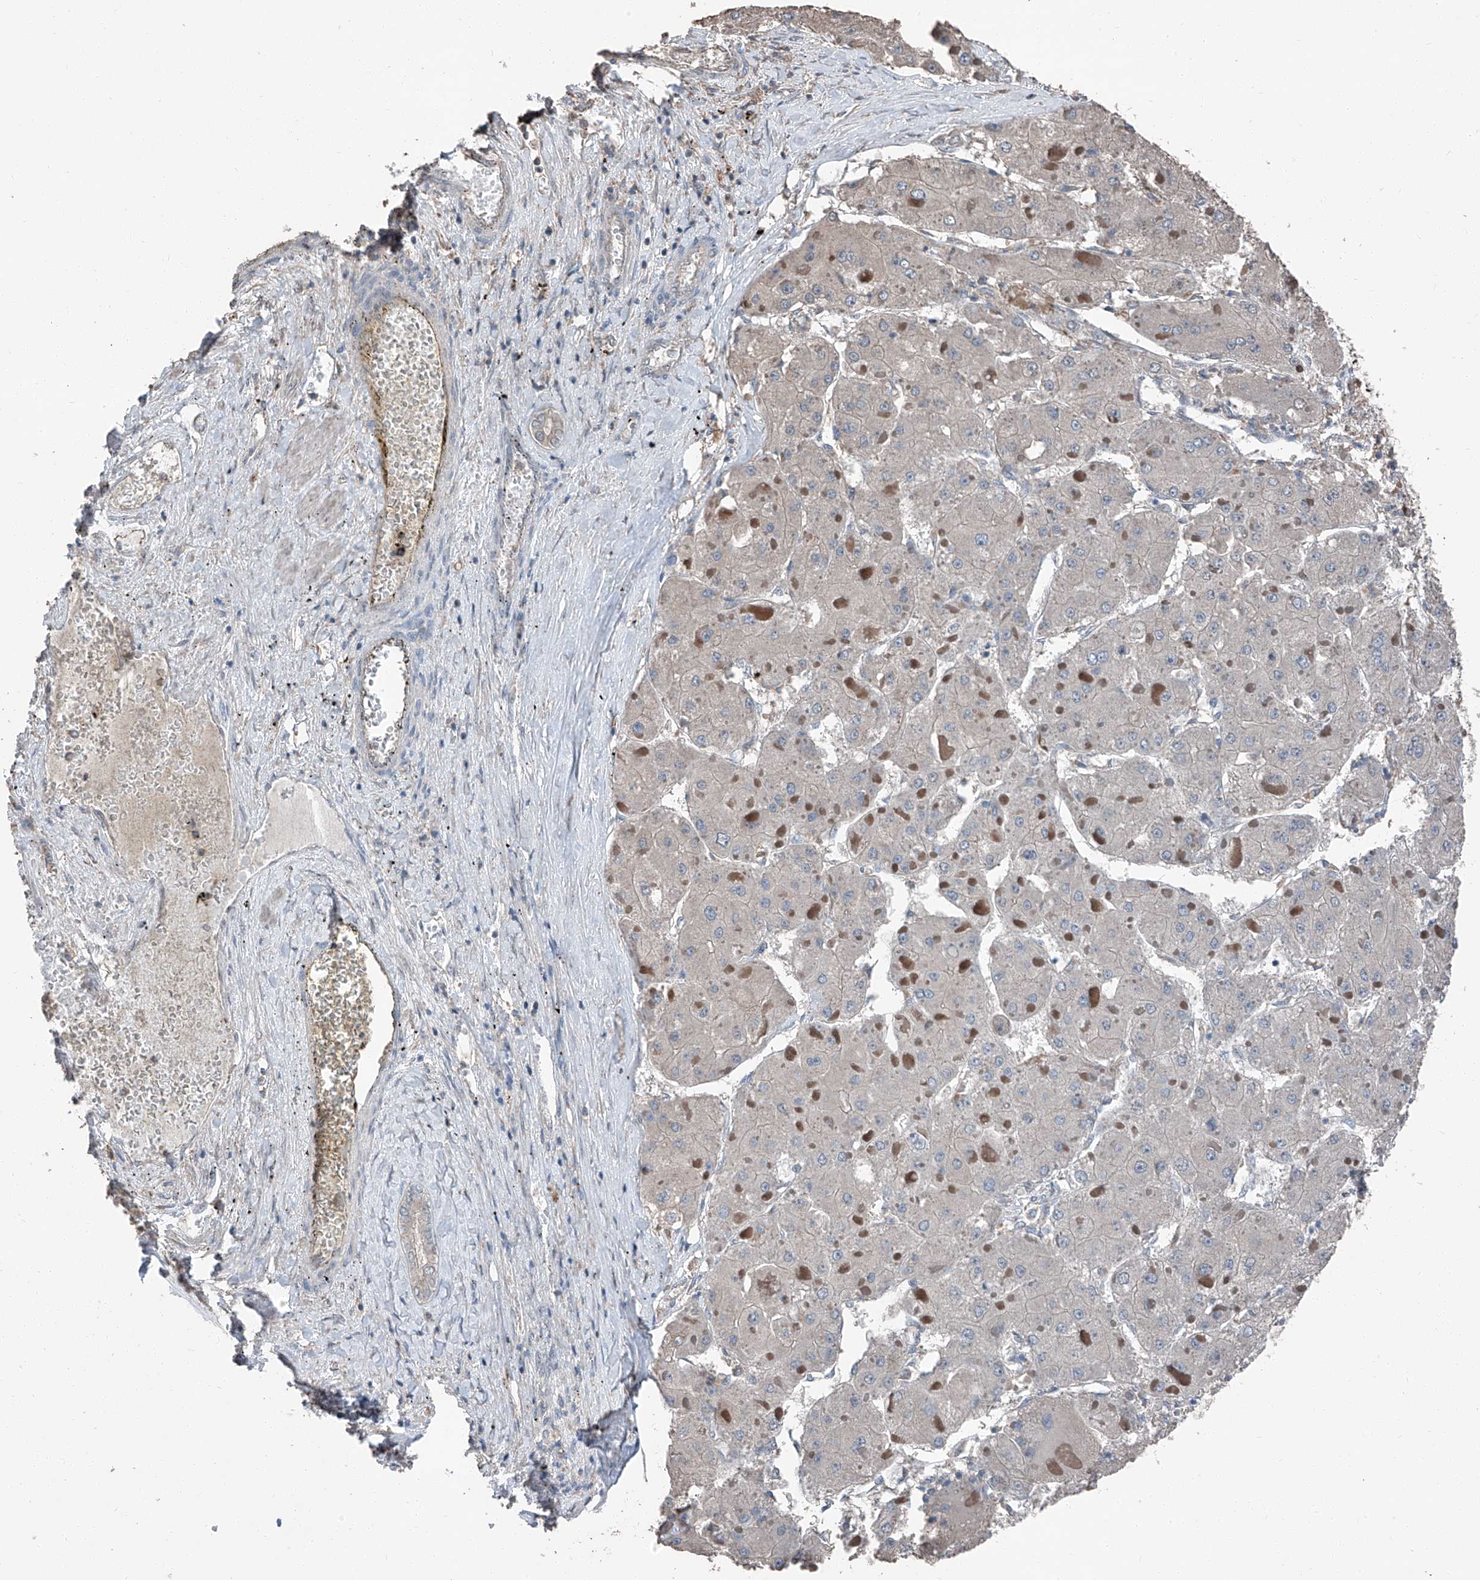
{"staining": {"intensity": "negative", "quantity": "none", "location": "none"}, "tissue": "liver cancer", "cell_type": "Tumor cells", "image_type": "cancer", "snomed": [{"axis": "morphology", "description": "Carcinoma, Hepatocellular, NOS"}, {"axis": "topography", "description": "Liver"}], "caption": "A photomicrograph of human liver cancer (hepatocellular carcinoma) is negative for staining in tumor cells.", "gene": "MAMLD1", "patient": {"sex": "female", "age": 73}}